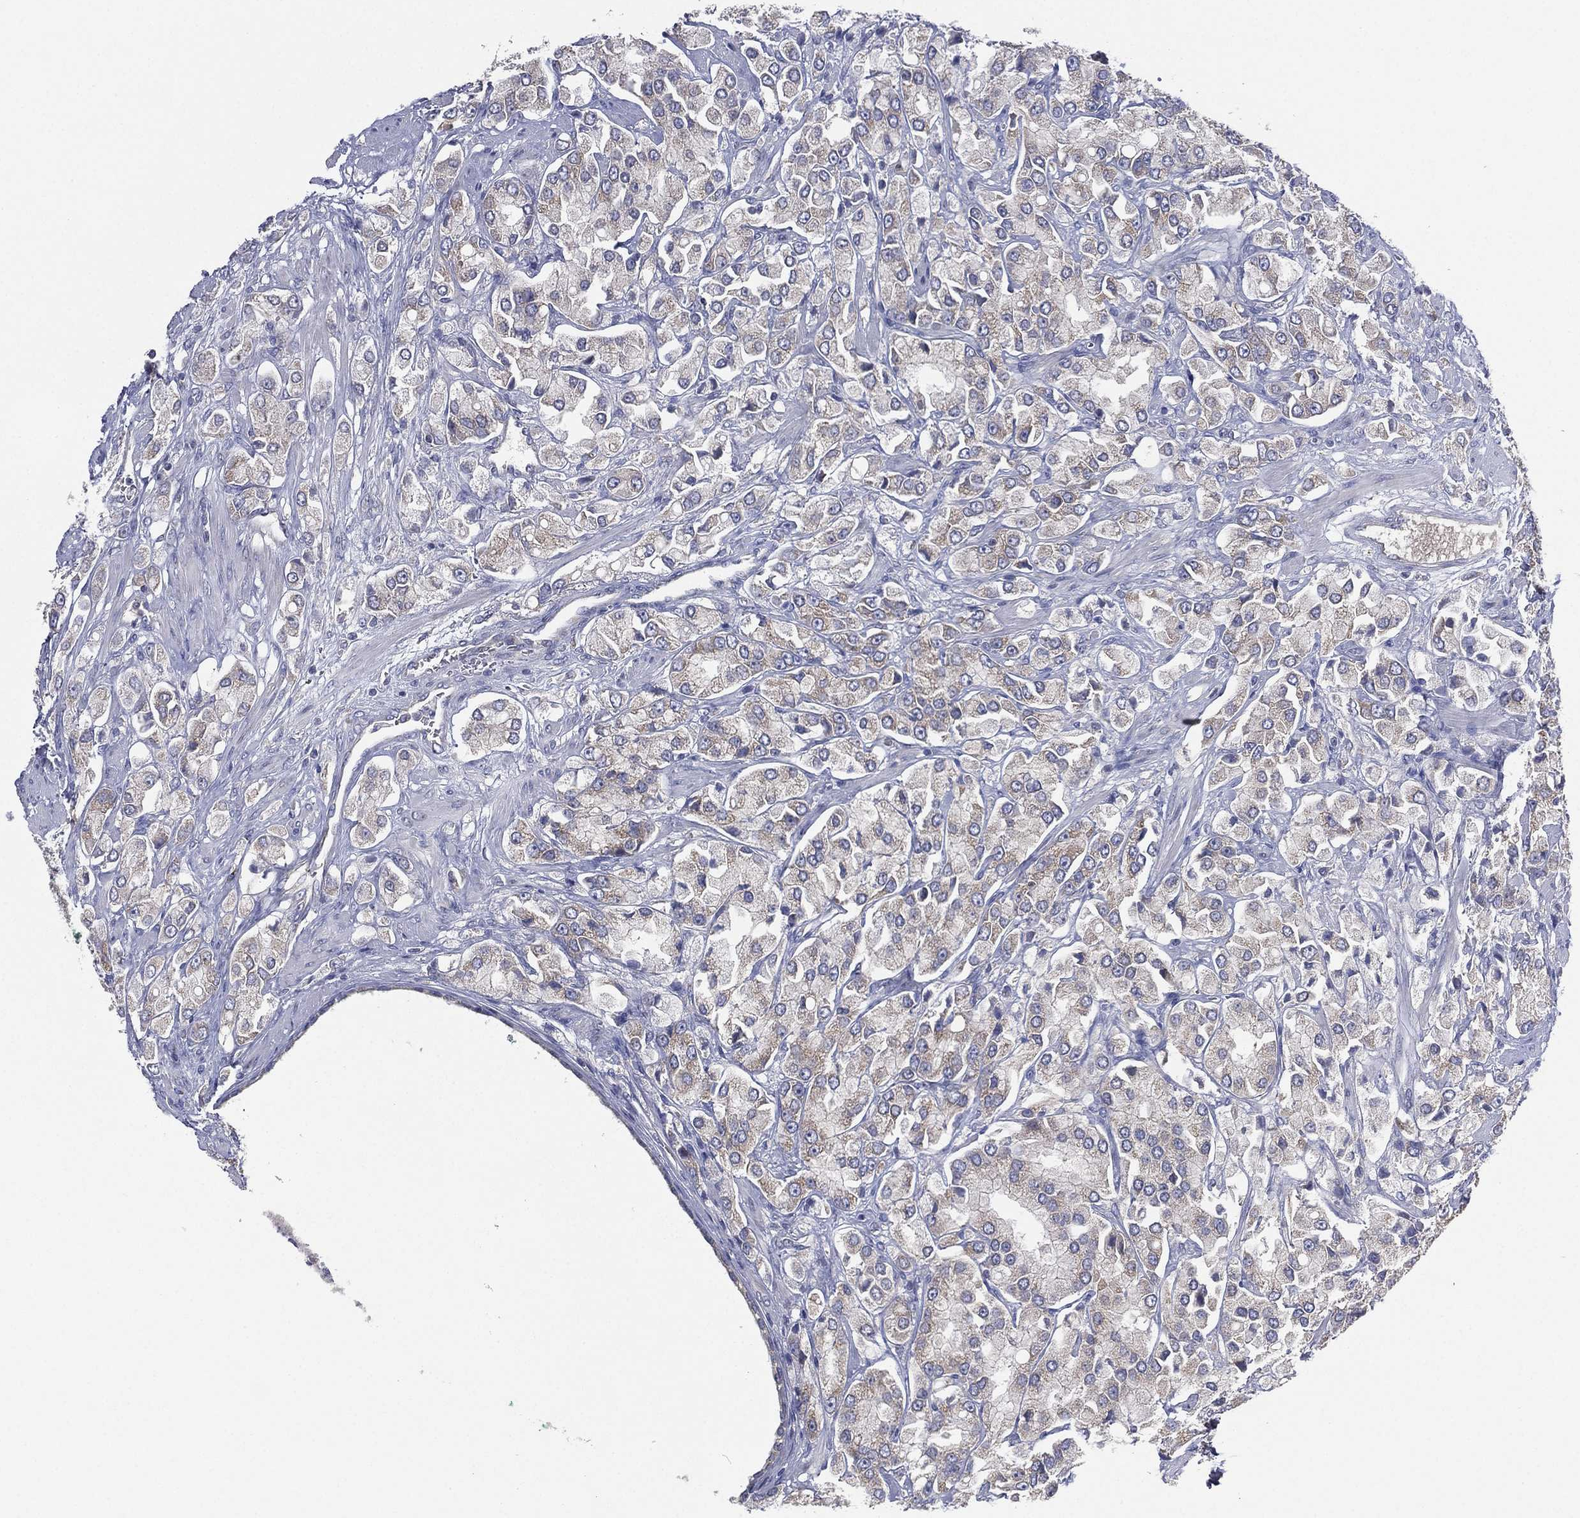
{"staining": {"intensity": "weak", "quantity": "<25%", "location": "cytoplasmic/membranous"}, "tissue": "prostate cancer", "cell_type": "Tumor cells", "image_type": "cancer", "snomed": [{"axis": "morphology", "description": "Adenocarcinoma, NOS"}, {"axis": "topography", "description": "Prostate and seminal vesicle, NOS"}, {"axis": "topography", "description": "Prostate"}], "caption": "An immunohistochemistry (IHC) histopathology image of adenocarcinoma (prostate) is shown. There is no staining in tumor cells of adenocarcinoma (prostate).", "gene": "ATP8A2", "patient": {"sex": "male", "age": 64}}